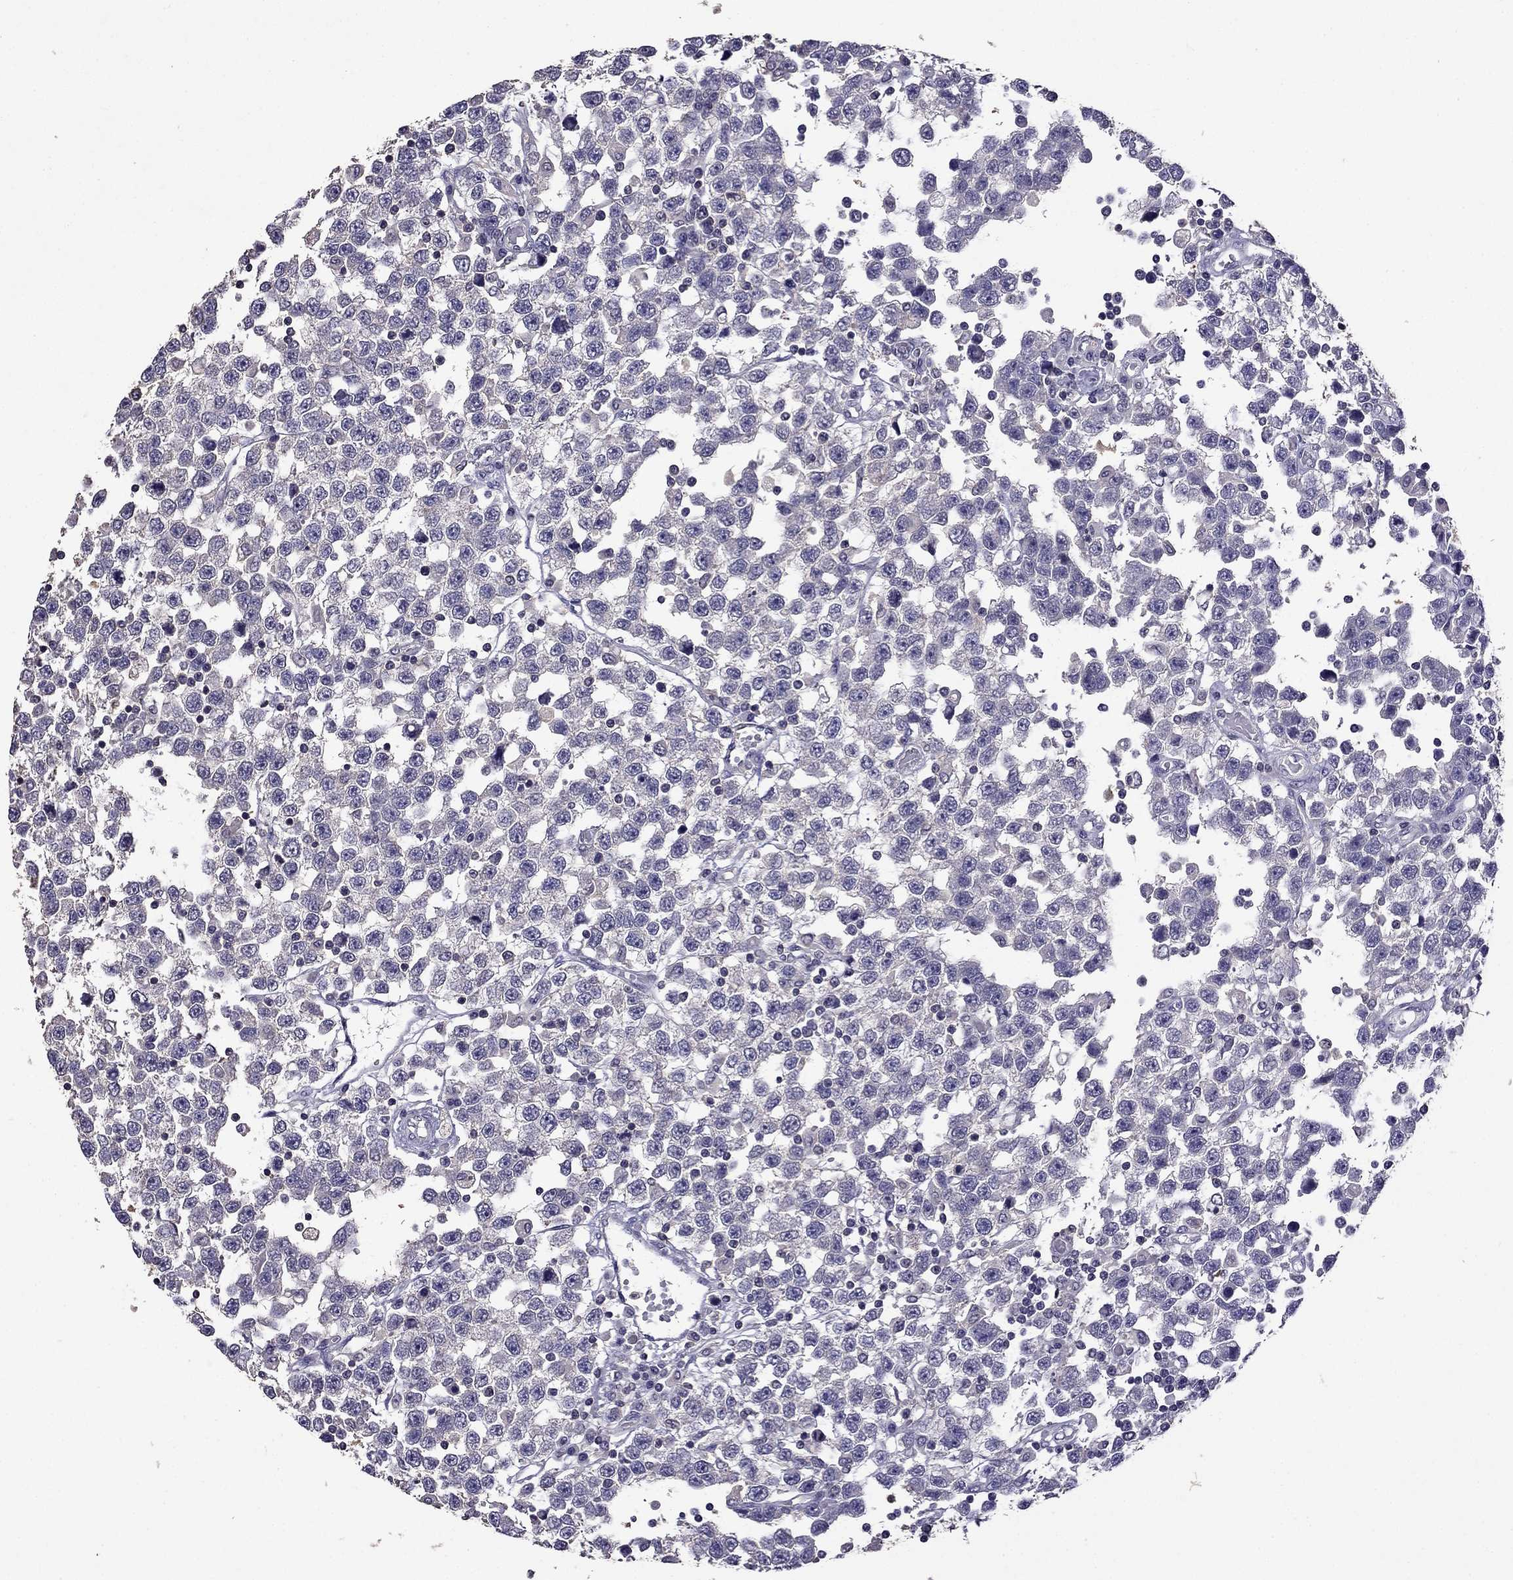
{"staining": {"intensity": "negative", "quantity": "none", "location": "none"}, "tissue": "testis cancer", "cell_type": "Tumor cells", "image_type": "cancer", "snomed": [{"axis": "morphology", "description": "Seminoma, NOS"}, {"axis": "topography", "description": "Testis"}], "caption": "A micrograph of human testis cancer (seminoma) is negative for staining in tumor cells.", "gene": "NKX3-1", "patient": {"sex": "male", "age": 34}}